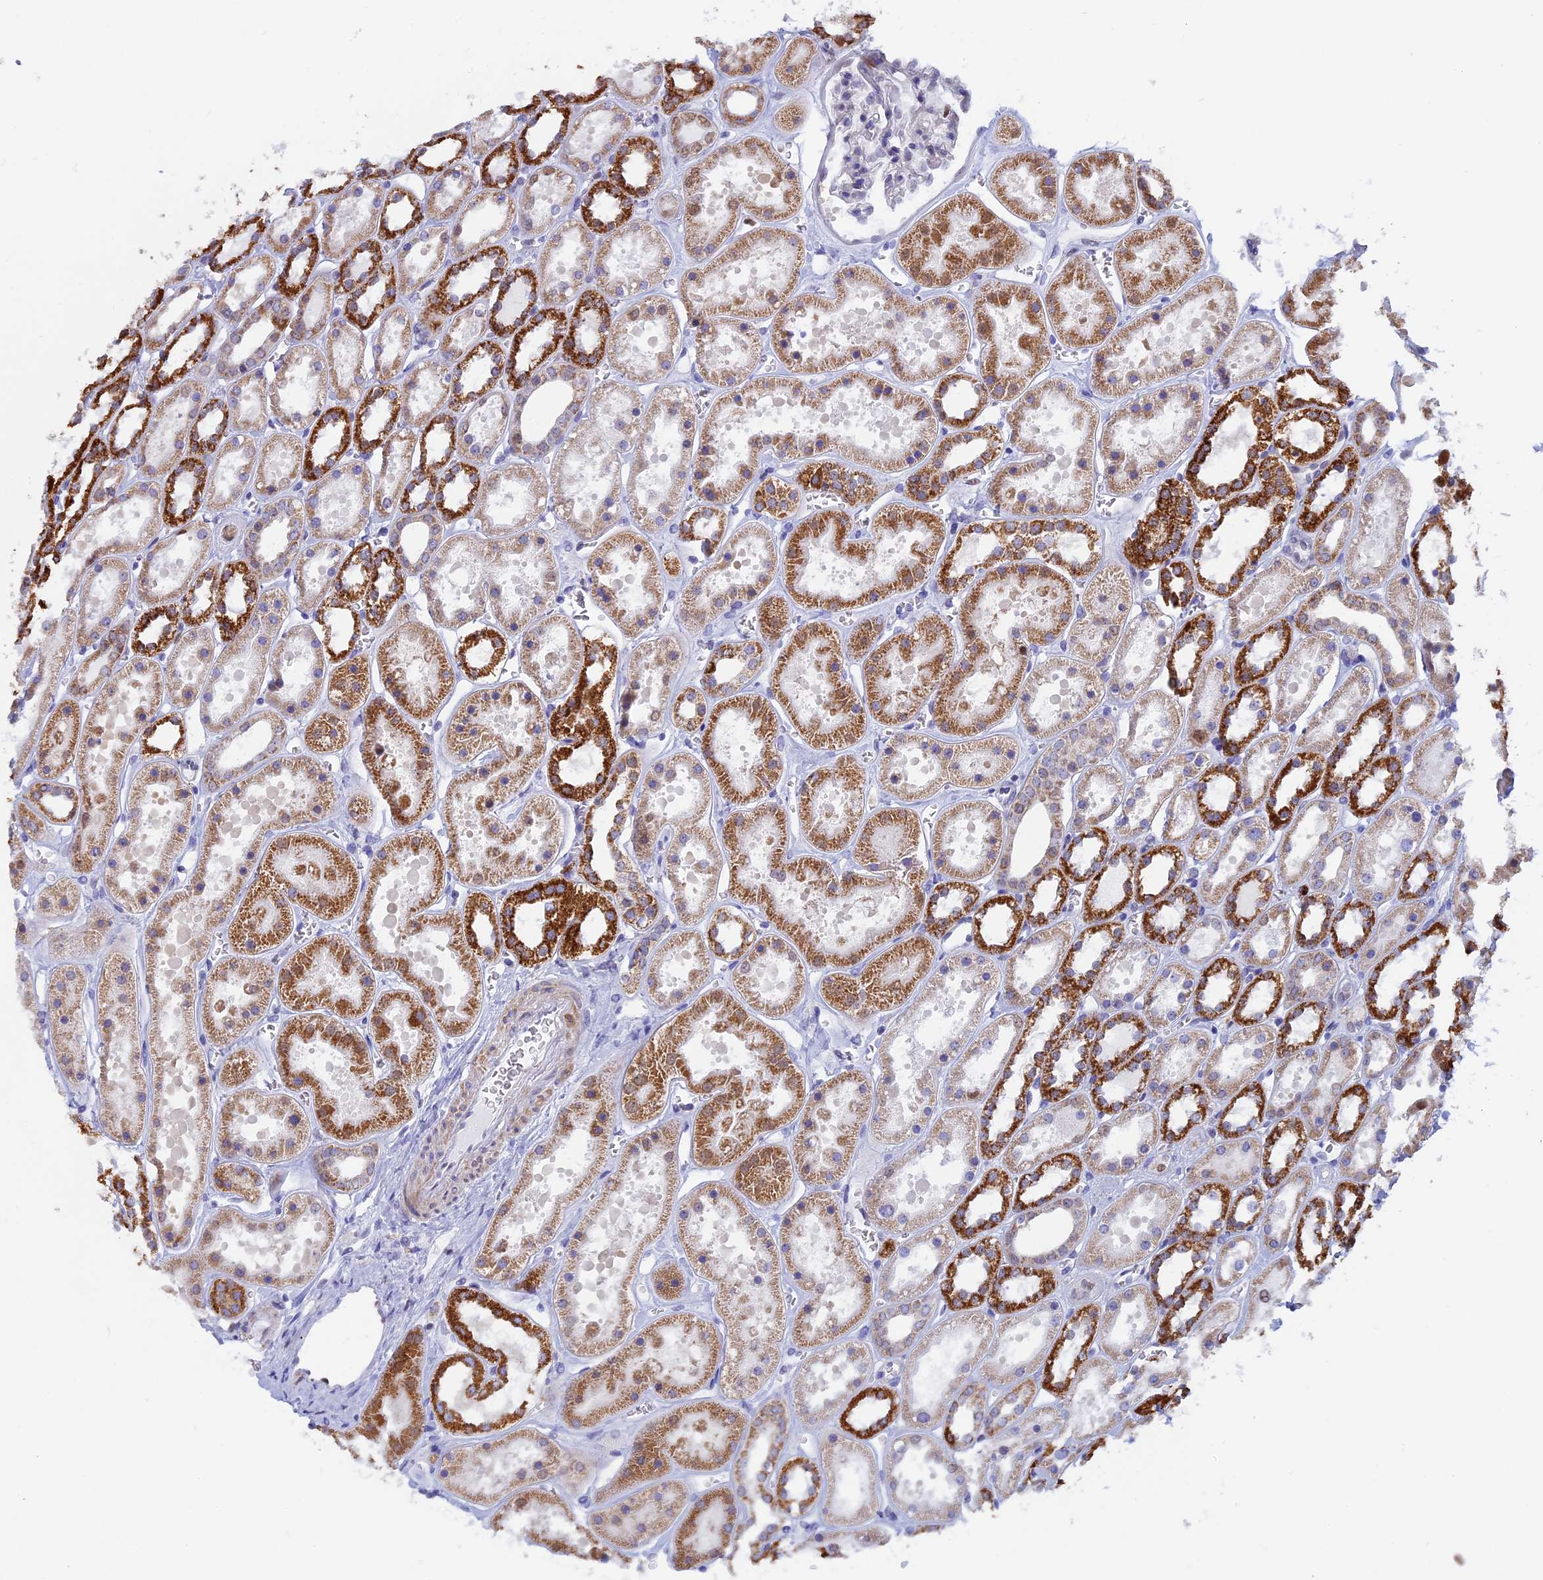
{"staining": {"intensity": "negative", "quantity": "none", "location": "none"}, "tissue": "kidney", "cell_type": "Cells in glomeruli", "image_type": "normal", "snomed": [{"axis": "morphology", "description": "Normal tissue, NOS"}, {"axis": "topography", "description": "Kidney"}], "caption": "High magnification brightfield microscopy of benign kidney stained with DAB (3,3'-diaminobenzidine) (brown) and counterstained with hematoxylin (blue): cells in glomeruli show no significant staining. Brightfield microscopy of IHC stained with DAB (3,3'-diaminobenzidine) (brown) and hematoxylin (blue), captured at high magnification.", "gene": "ACSS1", "patient": {"sex": "female", "age": 41}}